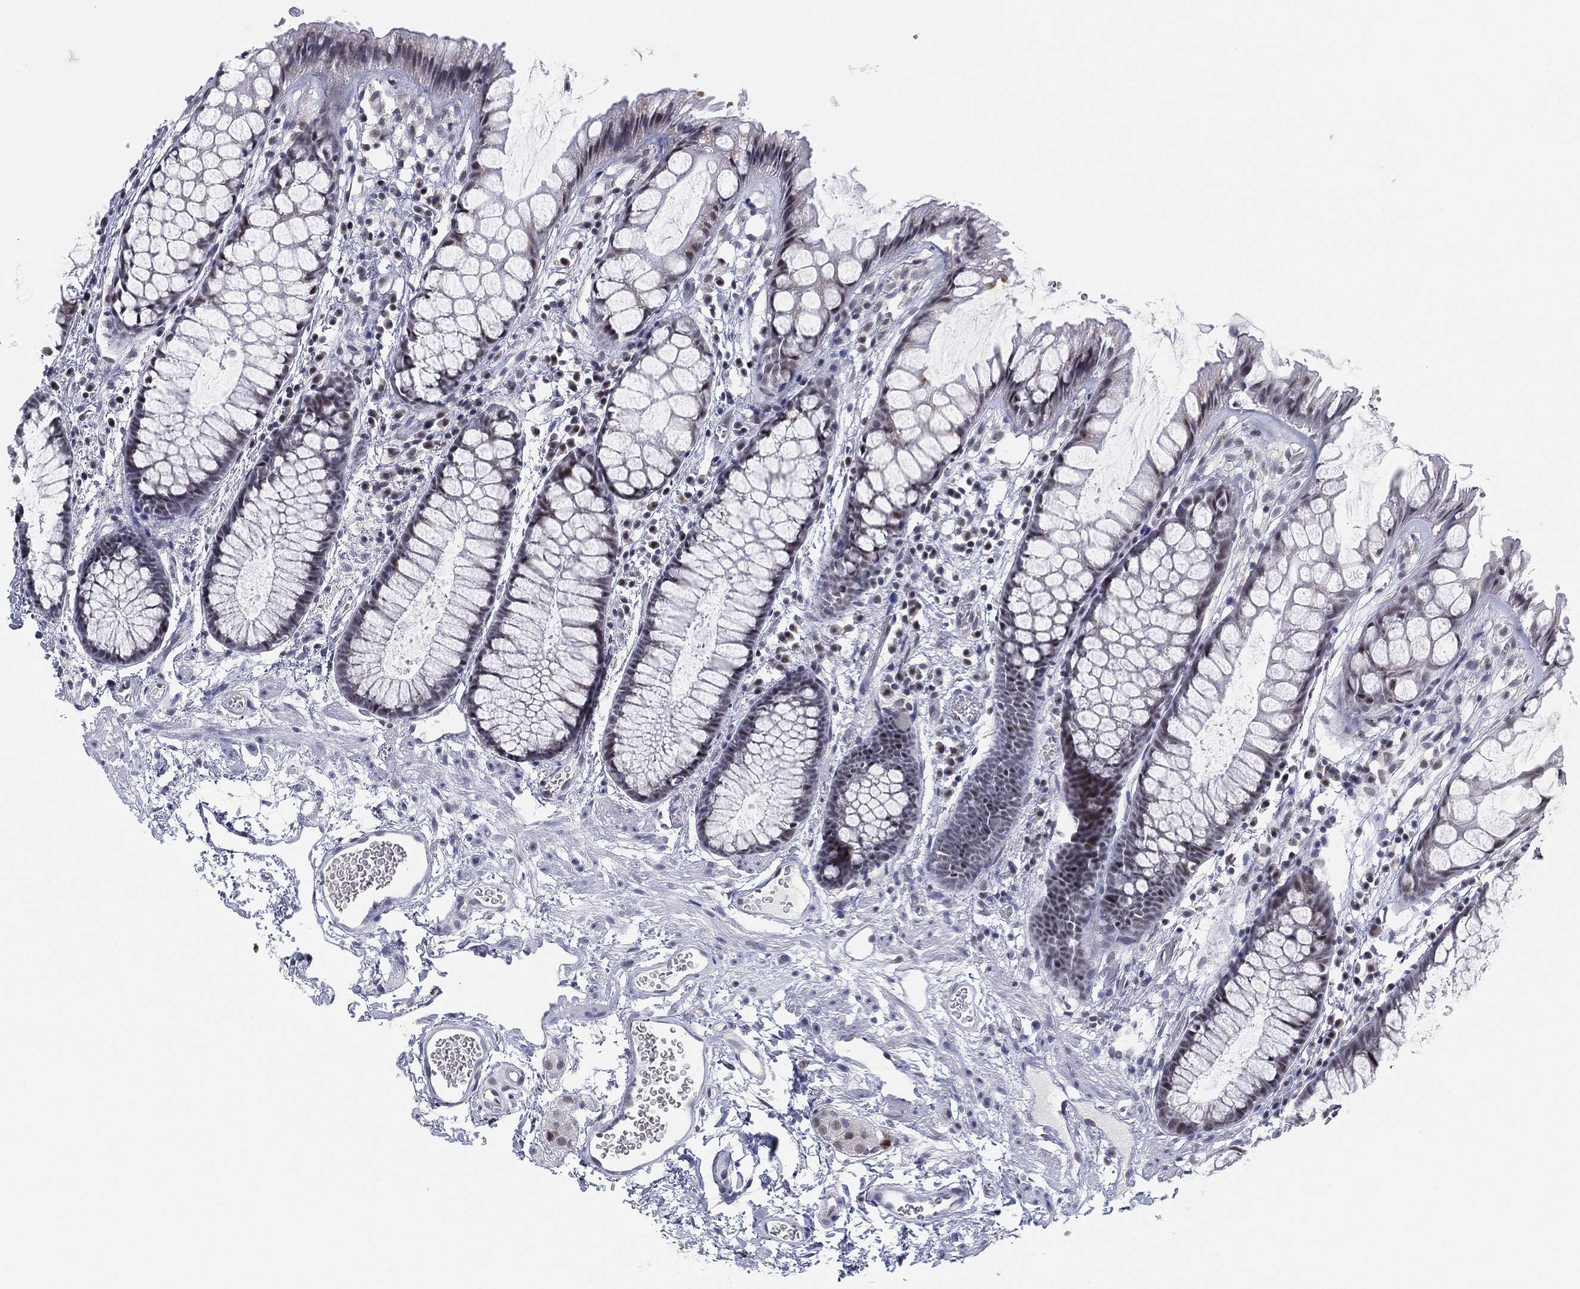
{"staining": {"intensity": "strong", "quantity": "25%-75%", "location": "cytoplasmic/membranous"}, "tissue": "rectum", "cell_type": "Glandular cells", "image_type": "normal", "snomed": [{"axis": "morphology", "description": "Normal tissue, NOS"}, {"axis": "topography", "description": "Rectum"}], "caption": "Unremarkable rectum demonstrates strong cytoplasmic/membranous staining in about 25%-75% of glandular cells.", "gene": "CD177", "patient": {"sex": "female", "age": 62}}